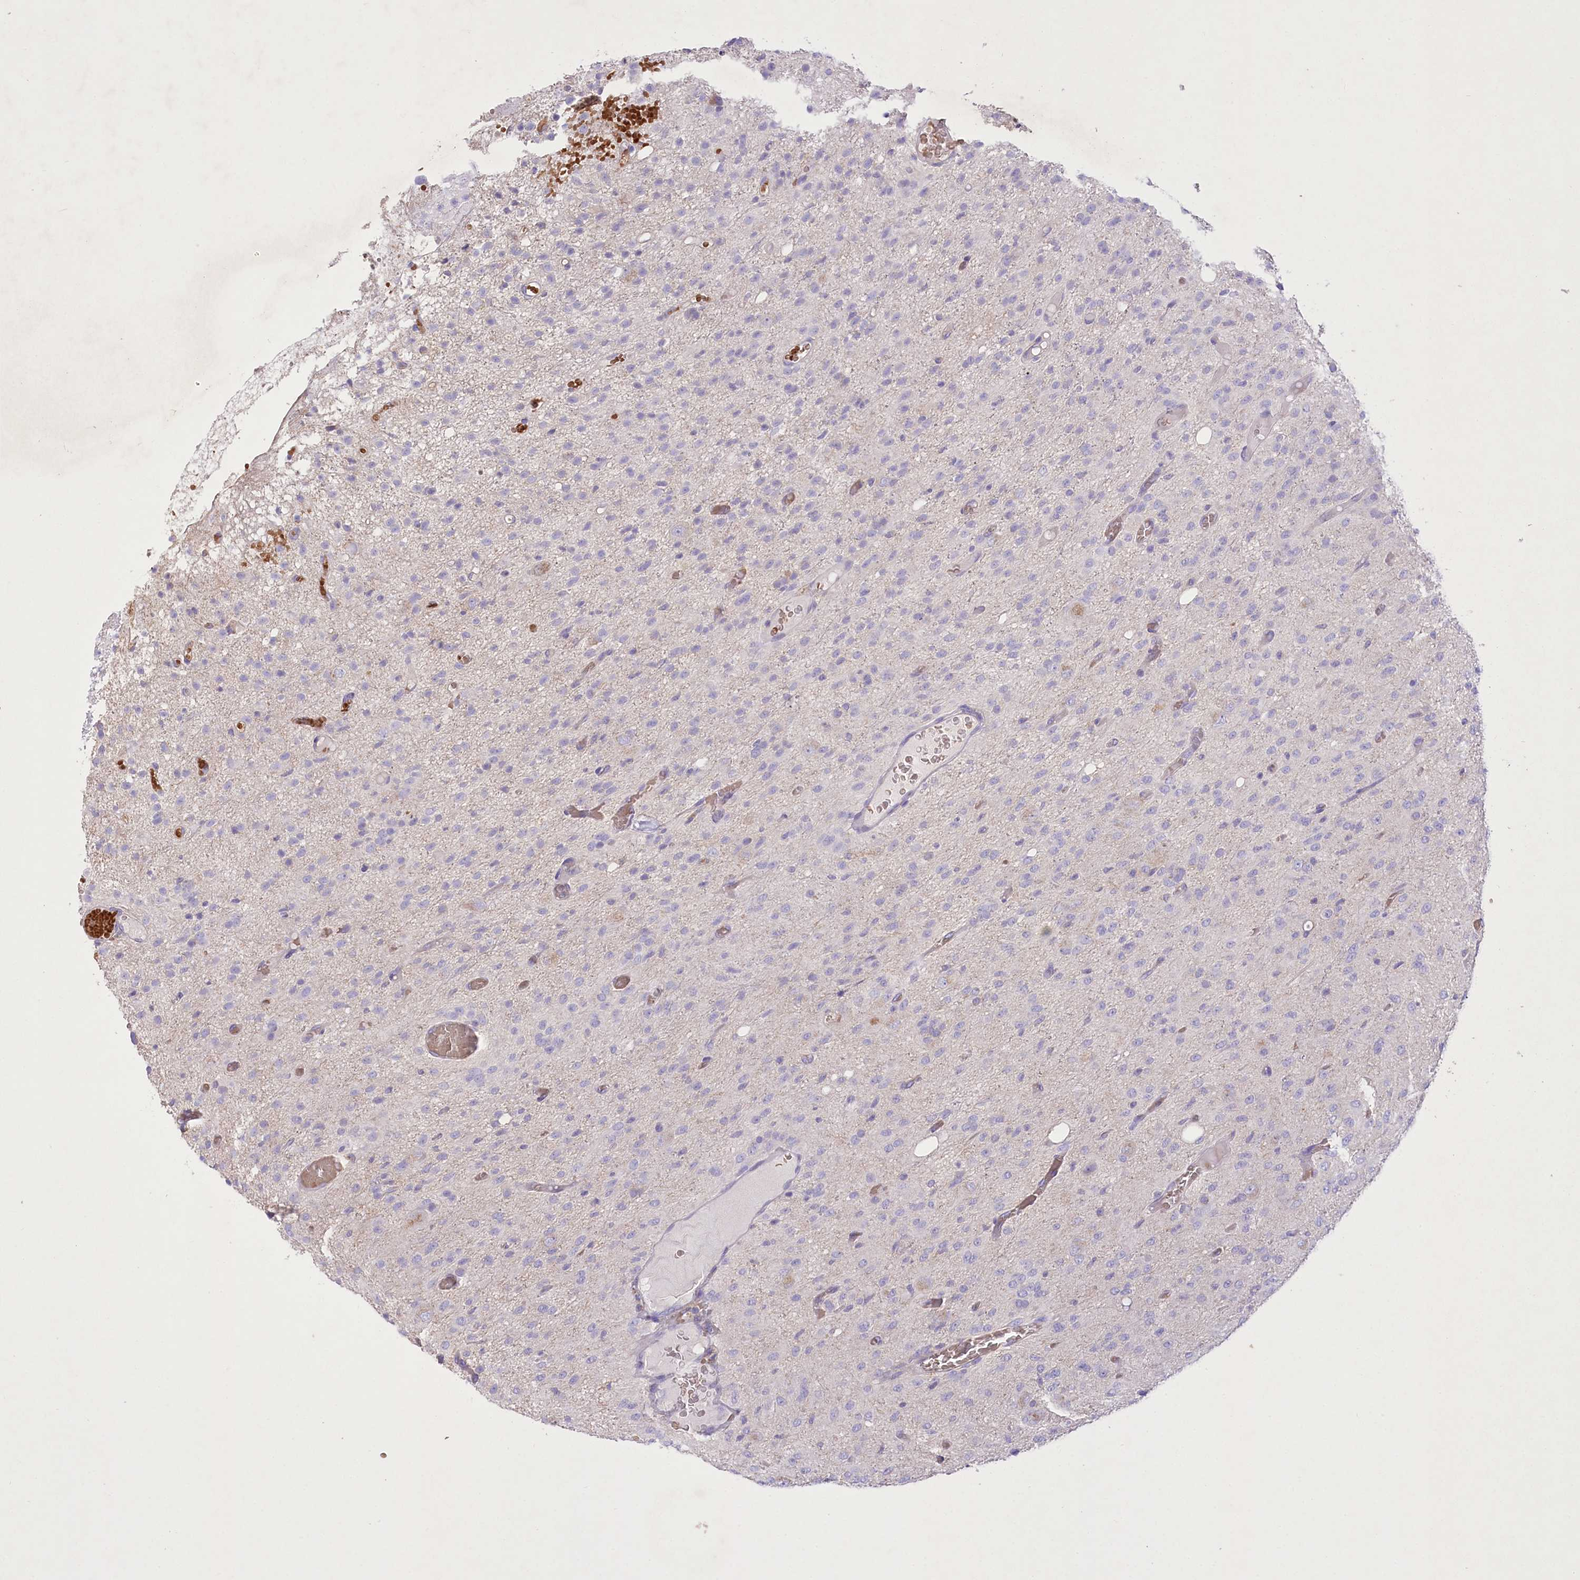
{"staining": {"intensity": "negative", "quantity": "none", "location": "none"}, "tissue": "glioma", "cell_type": "Tumor cells", "image_type": "cancer", "snomed": [{"axis": "morphology", "description": "Glioma, malignant, High grade"}, {"axis": "topography", "description": "Brain"}], "caption": "Tumor cells show no significant staining in glioma. The staining is performed using DAB (3,3'-diaminobenzidine) brown chromogen with nuclei counter-stained in using hematoxylin.", "gene": "PRSS53", "patient": {"sex": "female", "age": 59}}